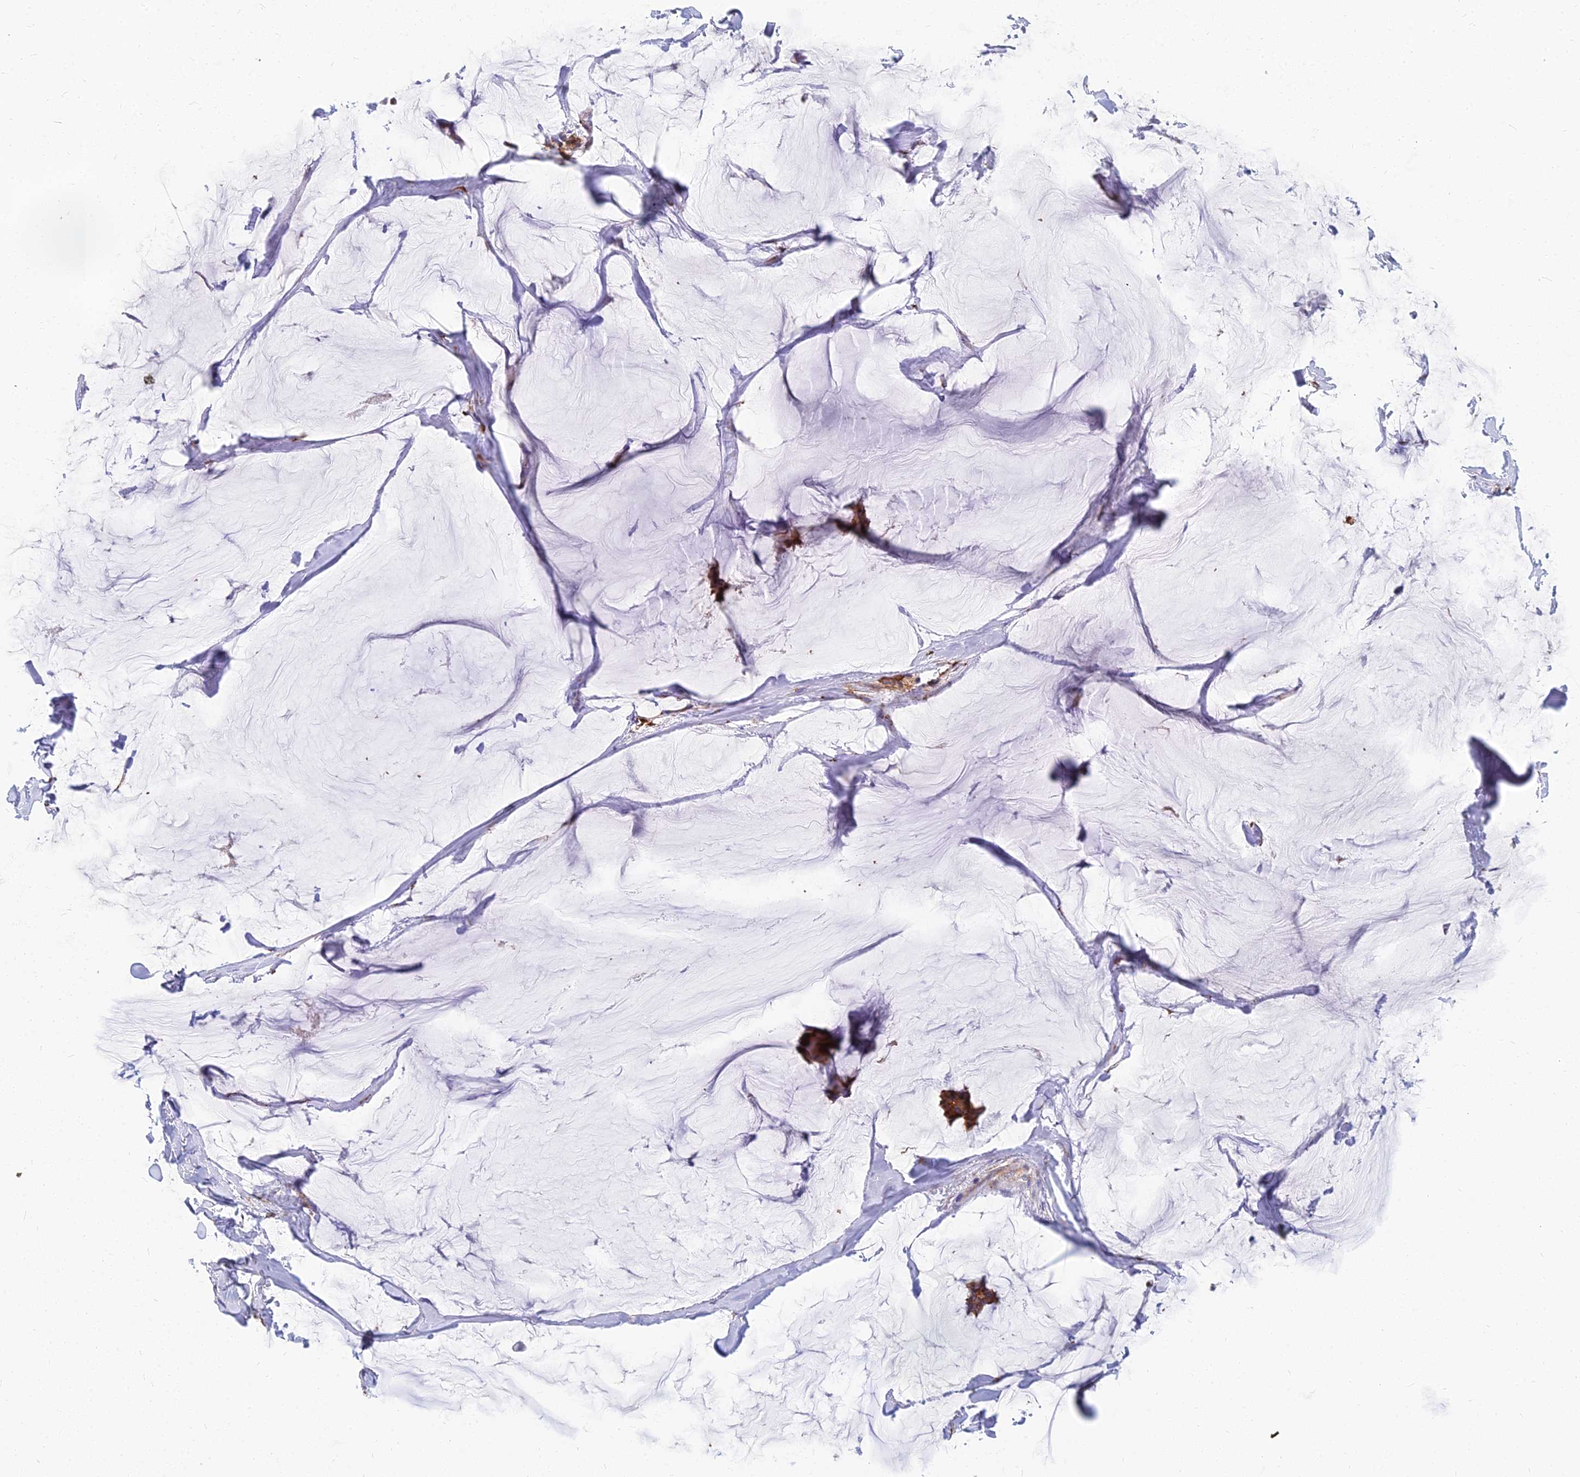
{"staining": {"intensity": "strong", "quantity": ">75%", "location": "cytoplasmic/membranous"}, "tissue": "breast cancer", "cell_type": "Tumor cells", "image_type": "cancer", "snomed": [{"axis": "morphology", "description": "Duct carcinoma"}, {"axis": "topography", "description": "Breast"}], "caption": "Protein positivity by IHC displays strong cytoplasmic/membranous positivity in about >75% of tumor cells in infiltrating ductal carcinoma (breast).", "gene": "CCT6B", "patient": {"sex": "female", "age": 93}}